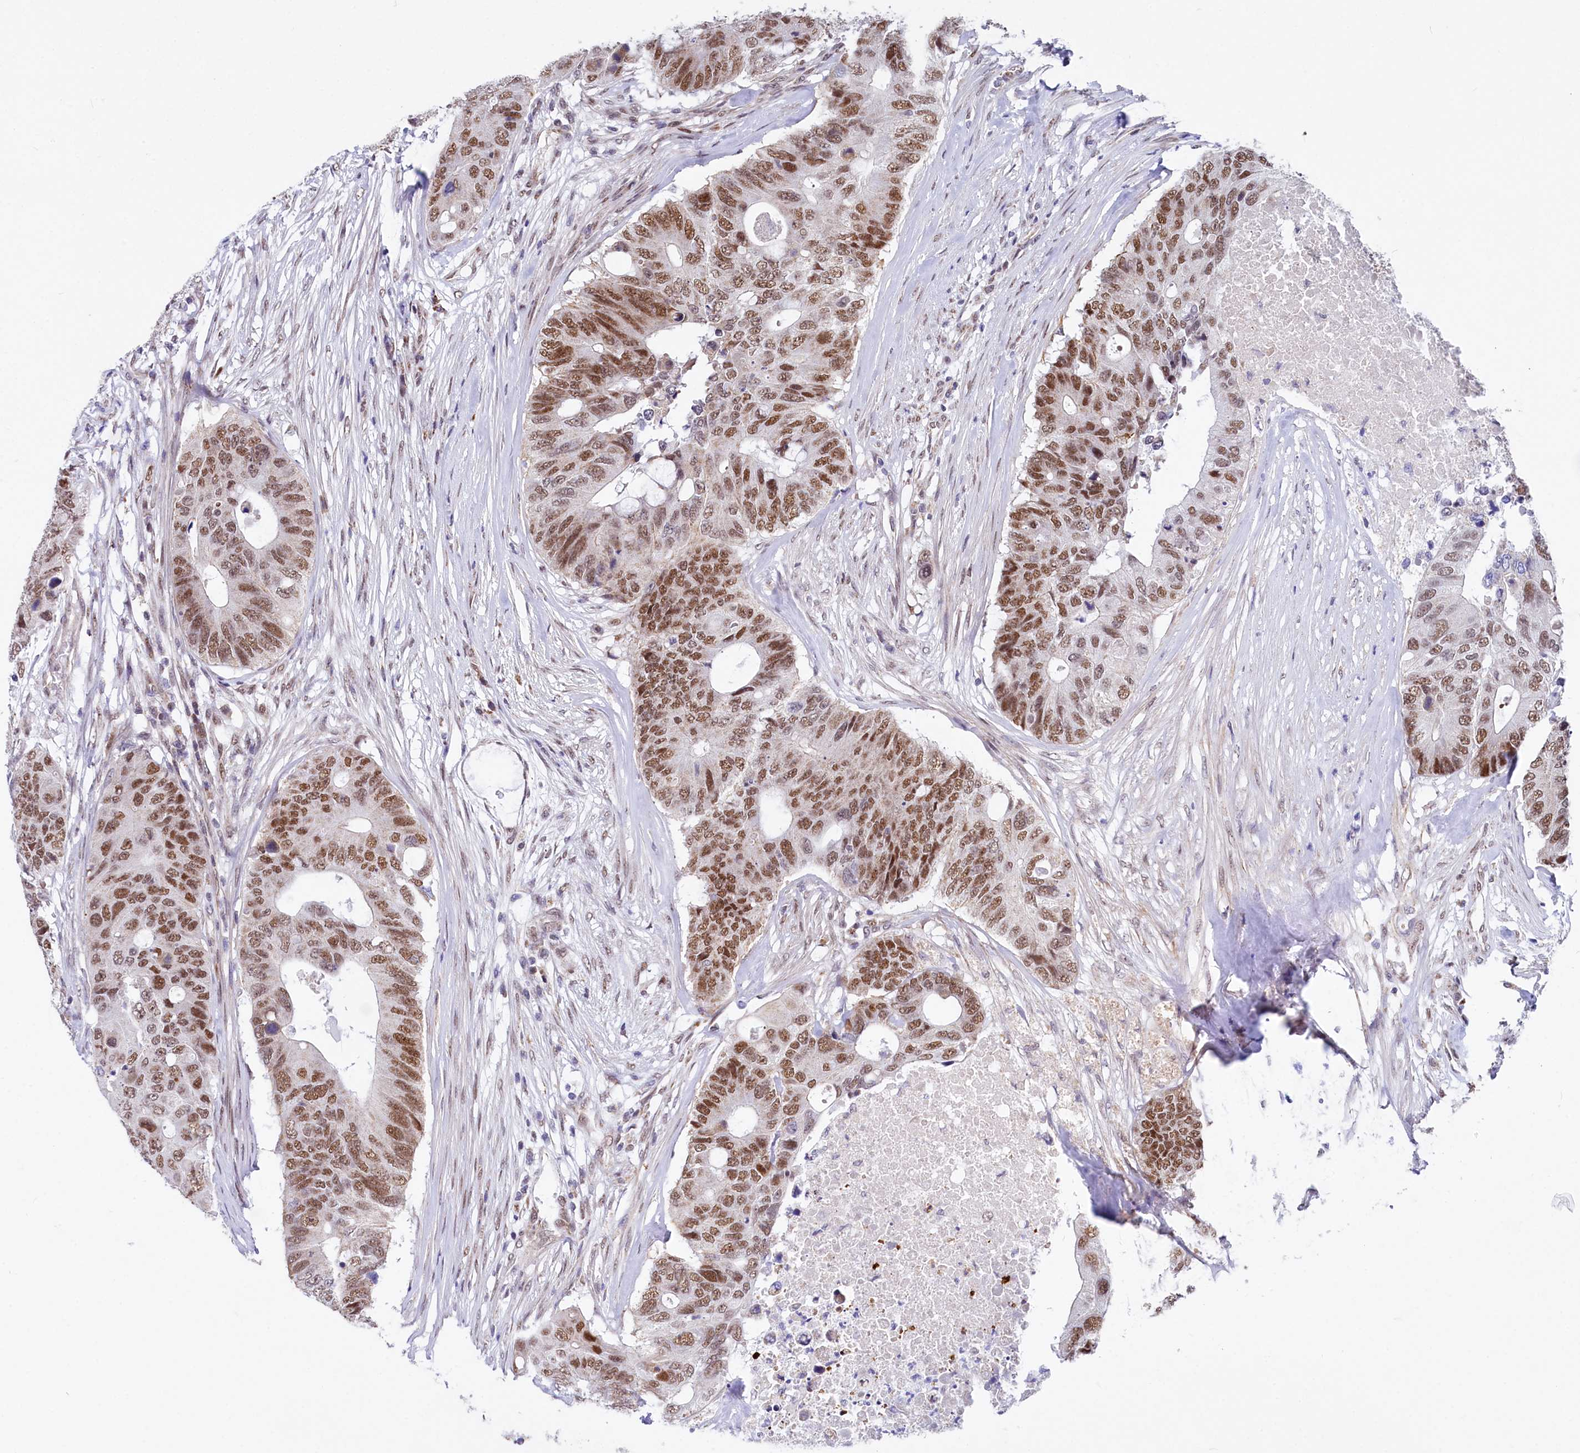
{"staining": {"intensity": "moderate", "quantity": ">75%", "location": "nuclear"}, "tissue": "colorectal cancer", "cell_type": "Tumor cells", "image_type": "cancer", "snomed": [{"axis": "morphology", "description": "Adenocarcinoma, NOS"}, {"axis": "topography", "description": "Colon"}], "caption": "Human colorectal cancer stained with a brown dye demonstrates moderate nuclear positive expression in about >75% of tumor cells.", "gene": "MORN3", "patient": {"sex": "male", "age": 71}}